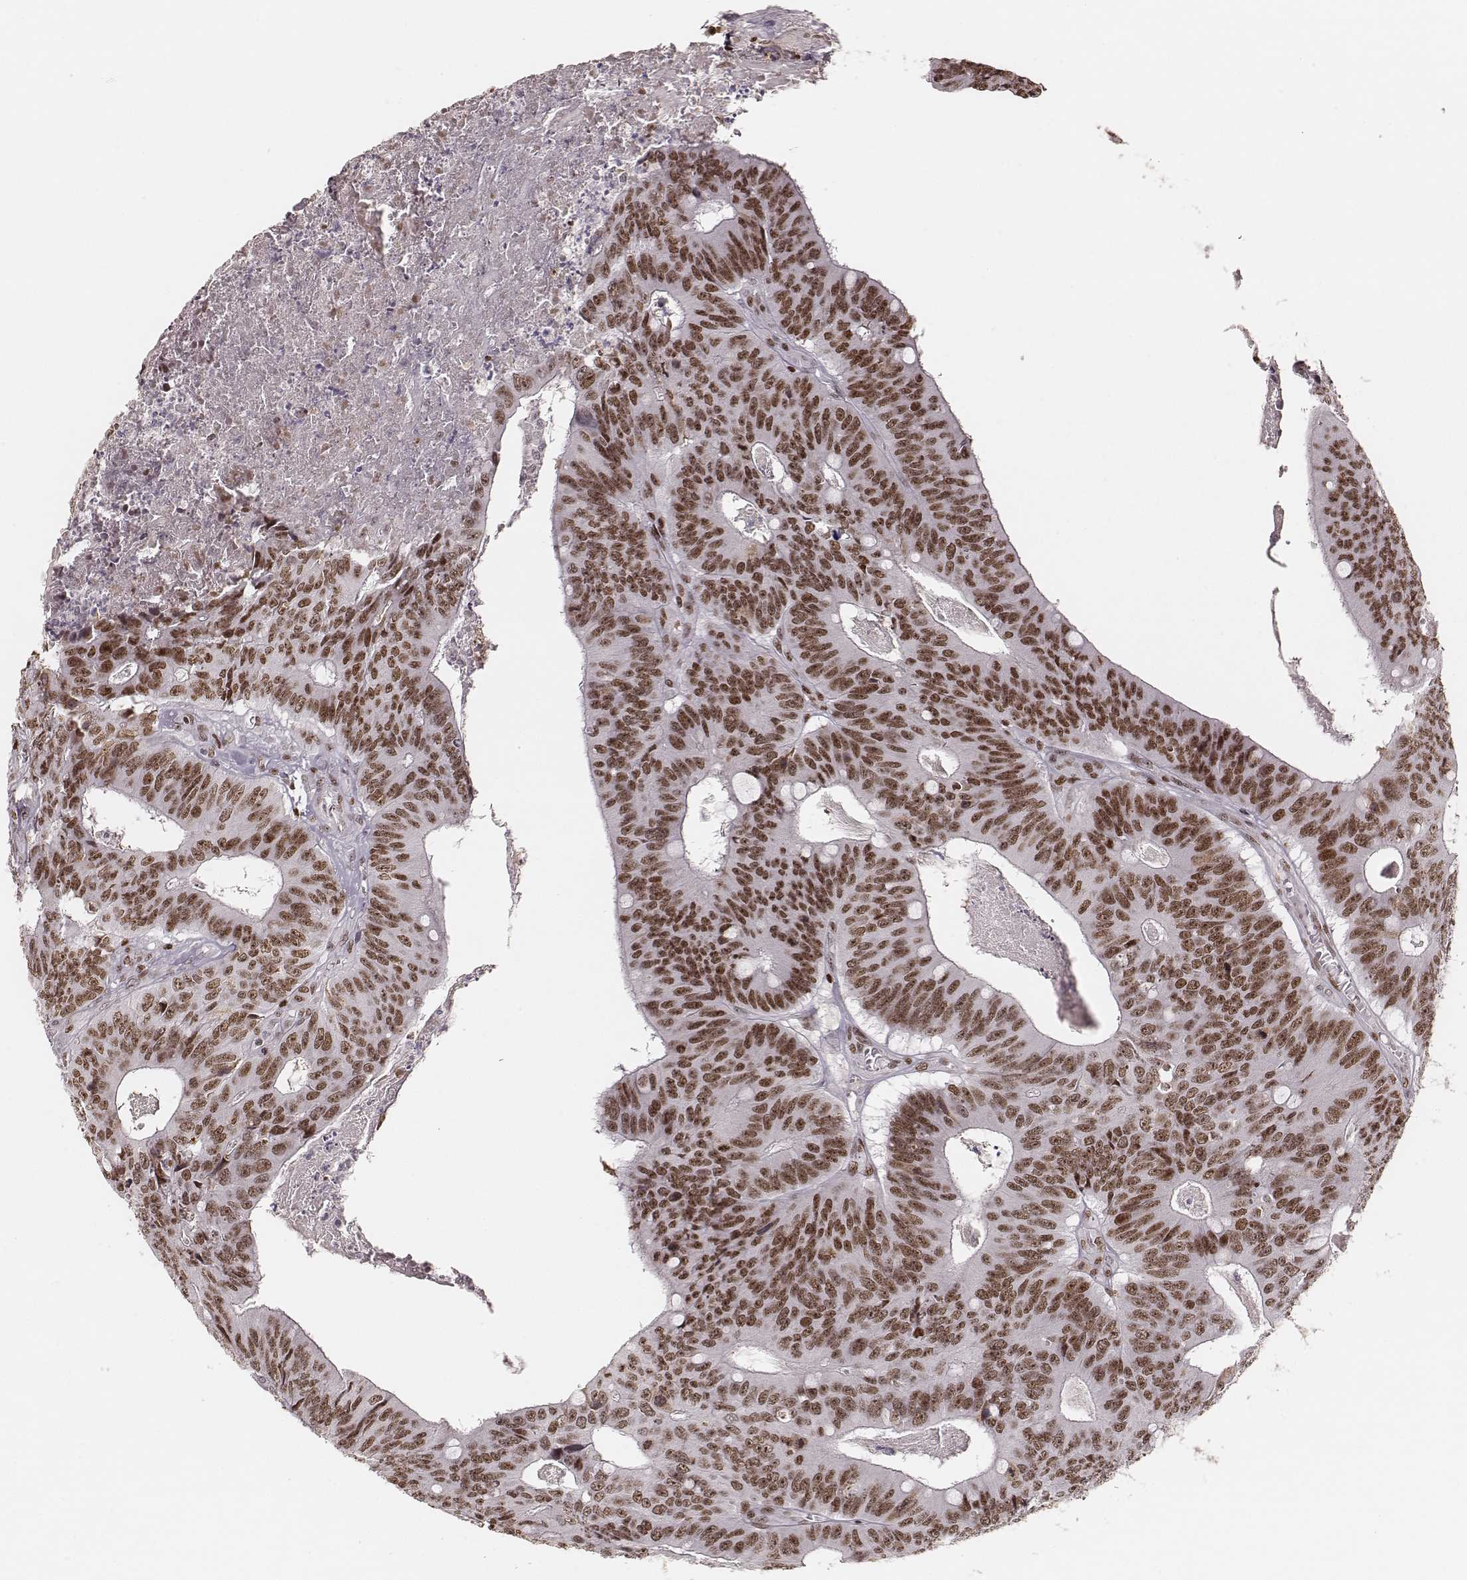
{"staining": {"intensity": "moderate", "quantity": ">75%", "location": "nuclear"}, "tissue": "colorectal cancer", "cell_type": "Tumor cells", "image_type": "cancer", "snomed": [{"axis": "morphology", "description": "Adenocarcinoma, NOS"}, {"axis": "topography", "description": "Colon"}], "caption": "Immunohistochemistry (IHC) of colorectal cancer (adenocarcinoma) demonstrates medium levels of moderate nuclear expression in approximately >75% of tumor cells.", "gene": "PARP1", "patient": {"sex": "male", "age": 84}}